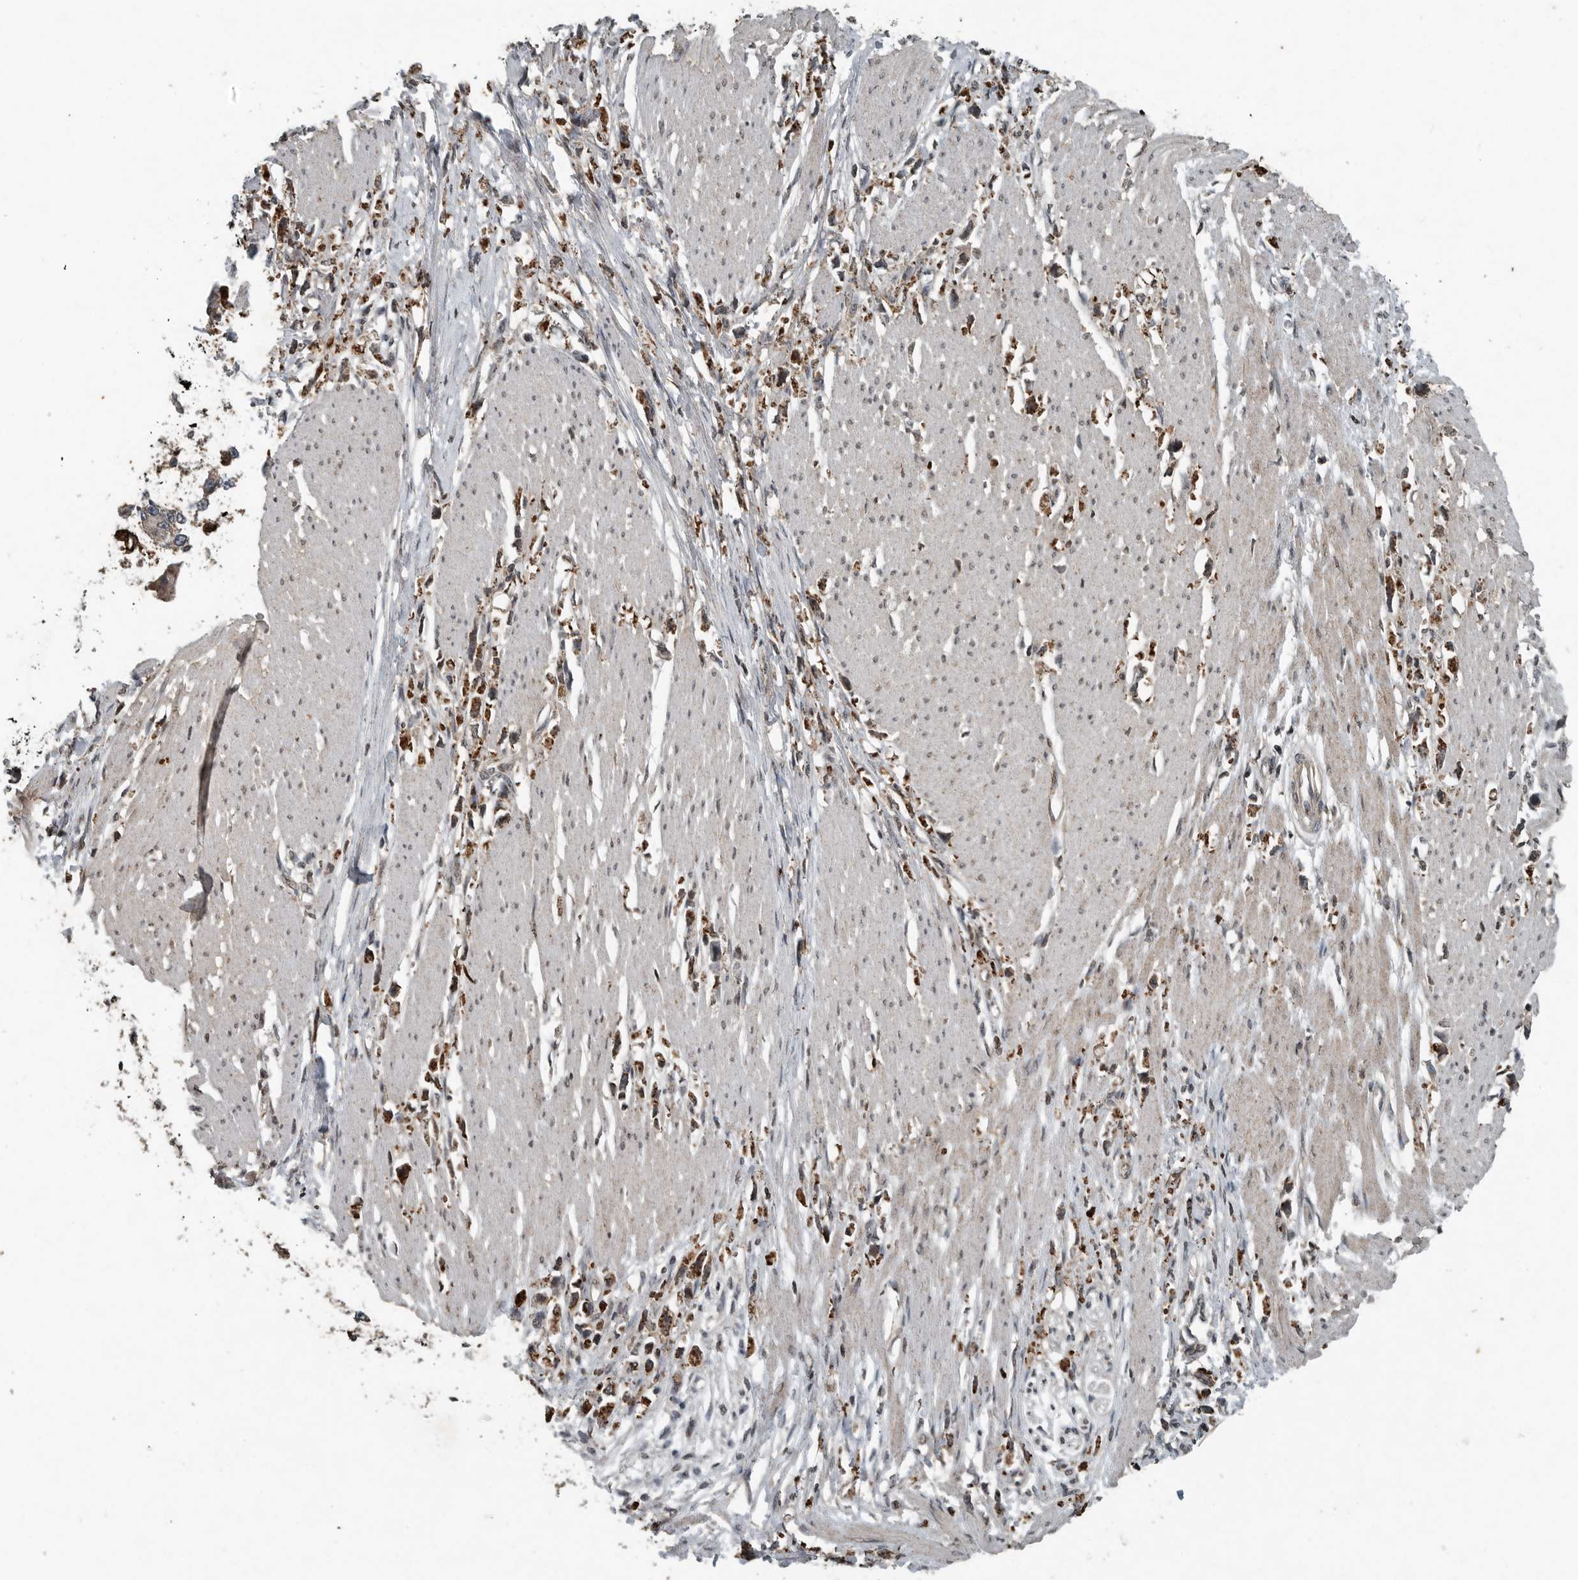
{"staining": {"intensity": "strong", "quantity": ">75%", "location": "cytoplasmic/membranous"}, "tissue": "stomach cancer", "cell_type": "Tumor cells", "image_type": "cancer", "snomed": [{"axis": "morphology", "description": "Adenocarcinoma, NOS"}, {"axis": "topography", "description": "Stomach"}], "caption": "Protein staining reveals strong cytoplasmic/membranous positivity in approximately >75% of tumor cells in stomach cancer.", "gene": "IL6ST", "patient": {"sex": "female", "age": 59}}